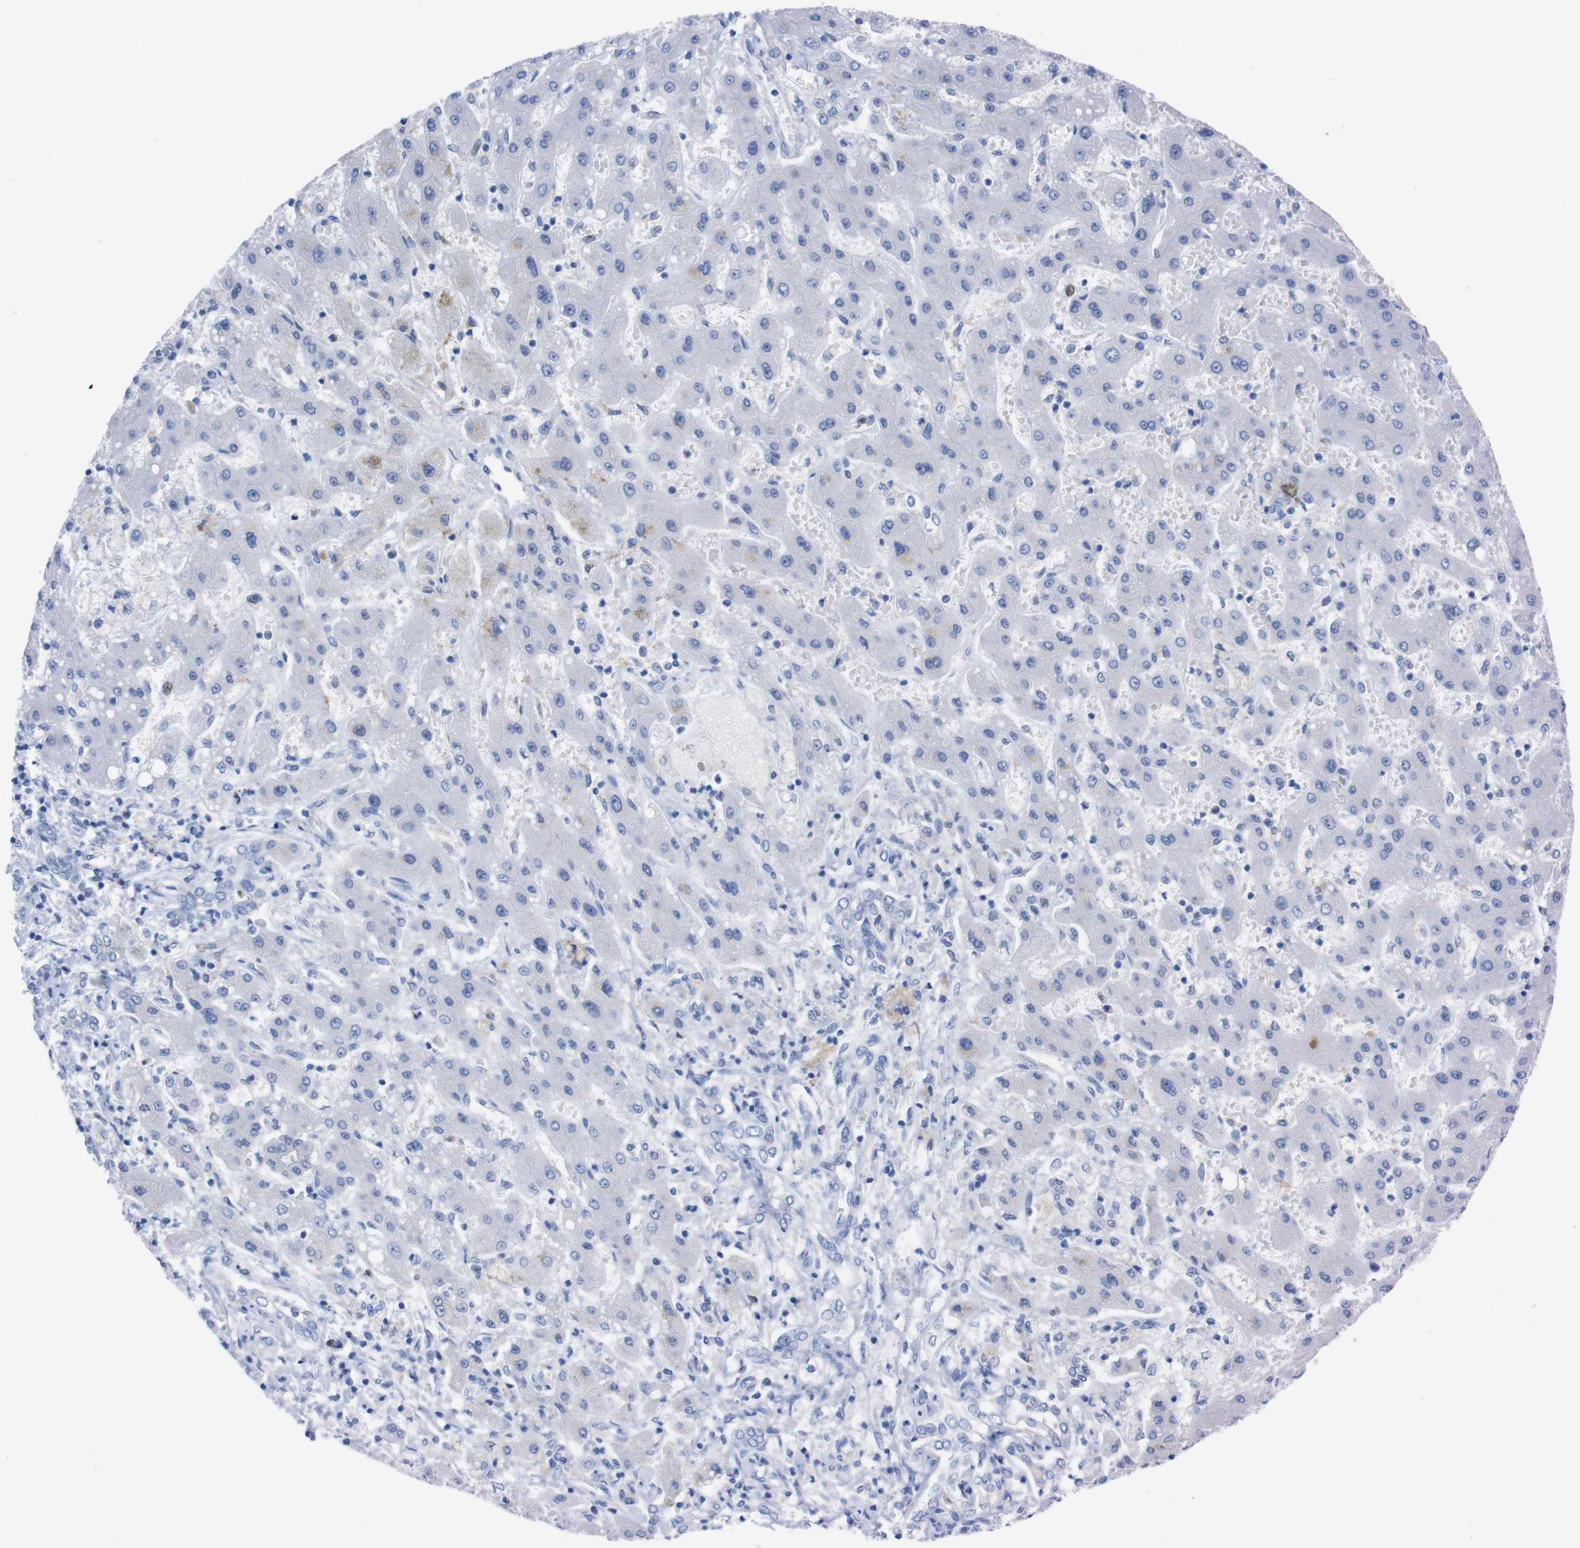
{"staining": {"intensity": "negative", "quantity": "none", "location": "none"}, "tissue": "liver cancer", "cell_type": "Tumor cells", "image_type": "cancer", "snomed": [{"axis": "morphology", "description": "Cholangiocarcinoma"}, {"axis": "topography", "description": "Liver"}], "caption": "Immunohistochemistry (IHC) of liver cancer exhibits no staining in tumor cells.", "gene": "P2RY12", "patient": {"sex": "male", "age": 50}}